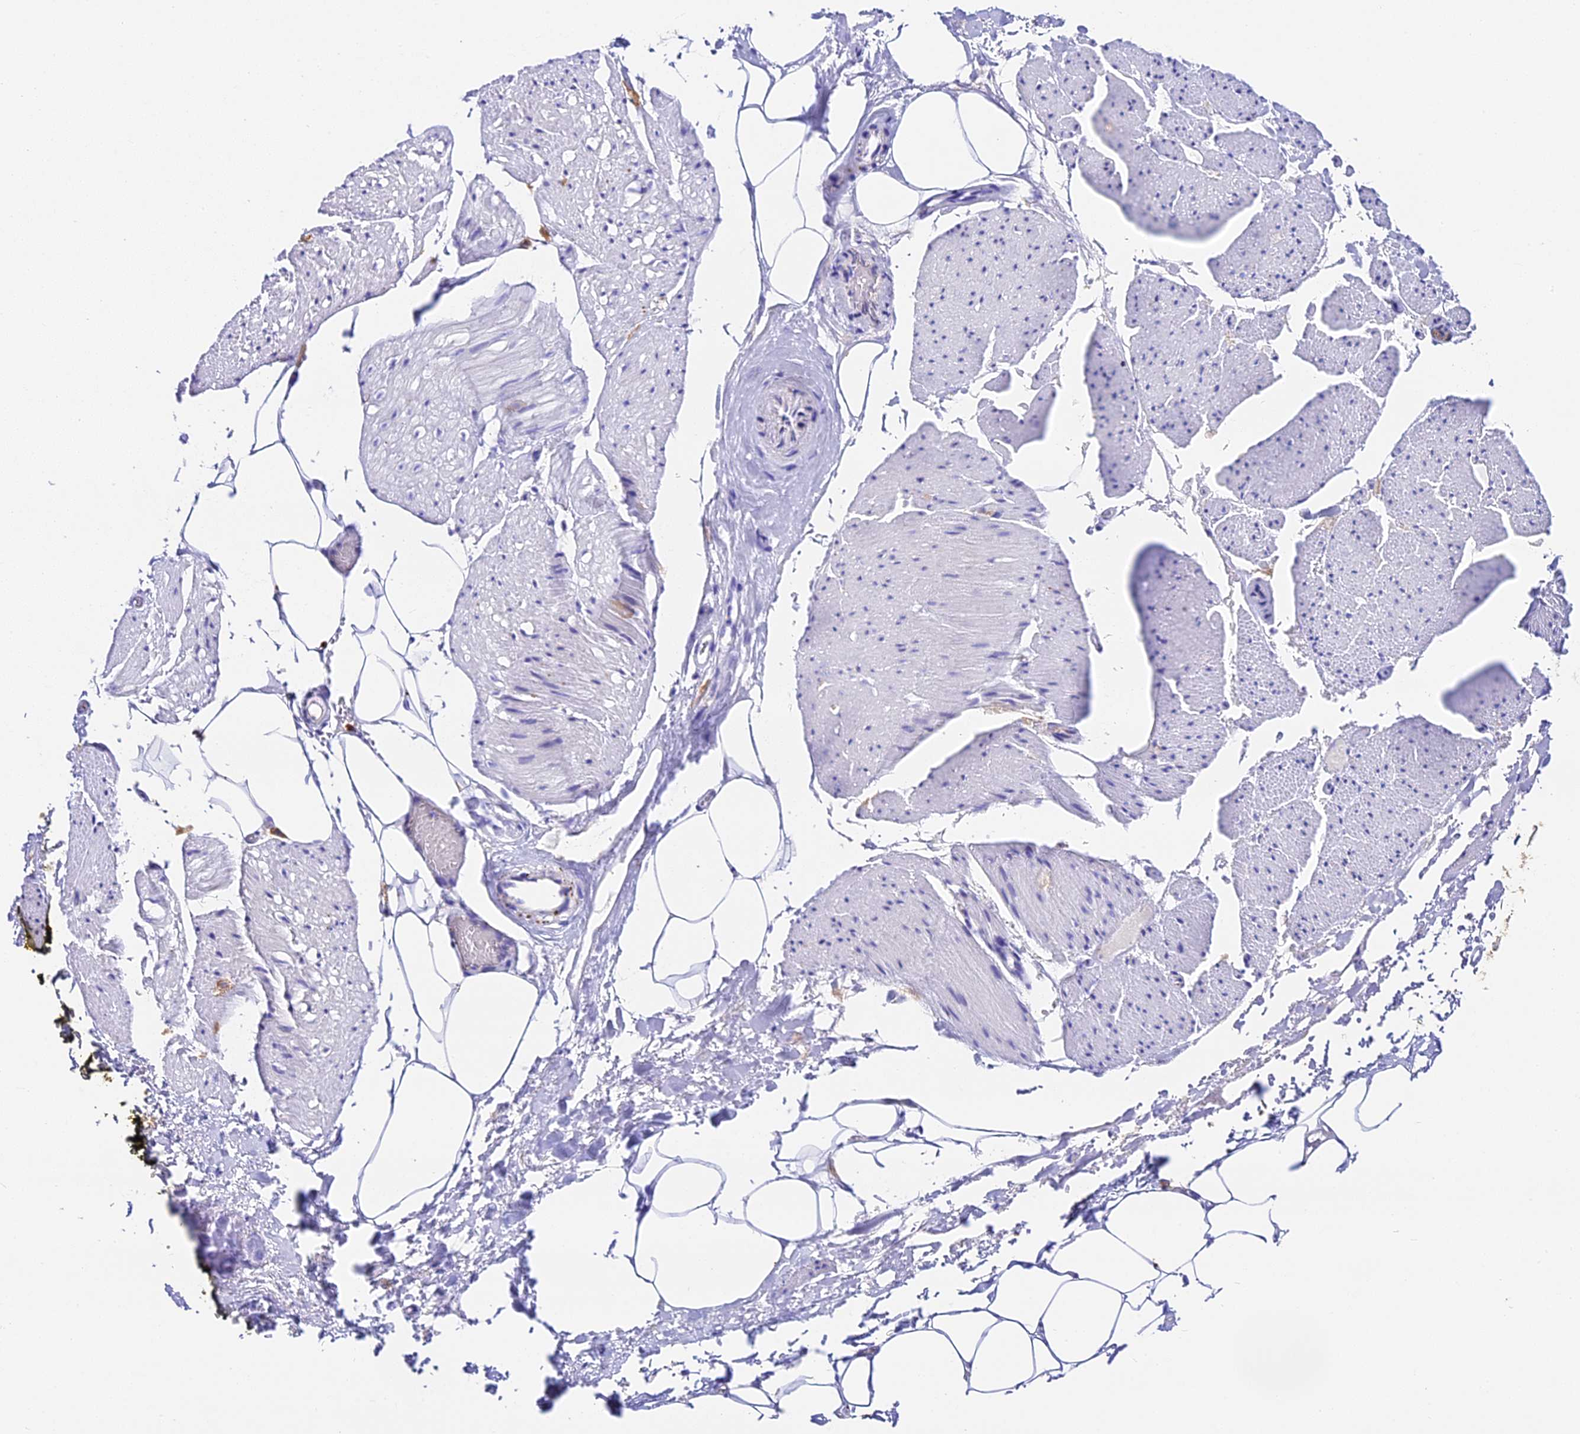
{"staining": {"intensity": "negative", "quantity": "none", "location": "none"}, "tissue": "adipose tissue", "cell_type": "Adipocytes", "image_type": "normal", "snomed": [{"axis": "morphology", "description": "Normal tissue, NOS"}, {"axis": "morphology", "description": "Adenocarcinoma, Low grade"}, {"axis": "topography", "description": "Prostate"}, {"axis": "topography", "description": "Peripheral nerve tissue"}], "caption": "Adipose tissue was stained to show a protein in brown. There is no significant staining in adipocytes. (Immunohistochemistry (ihc), brightfield microscopy, high magnification).", "gene": "LYPD6", "patient": {"sex": "male", "age": 63}}